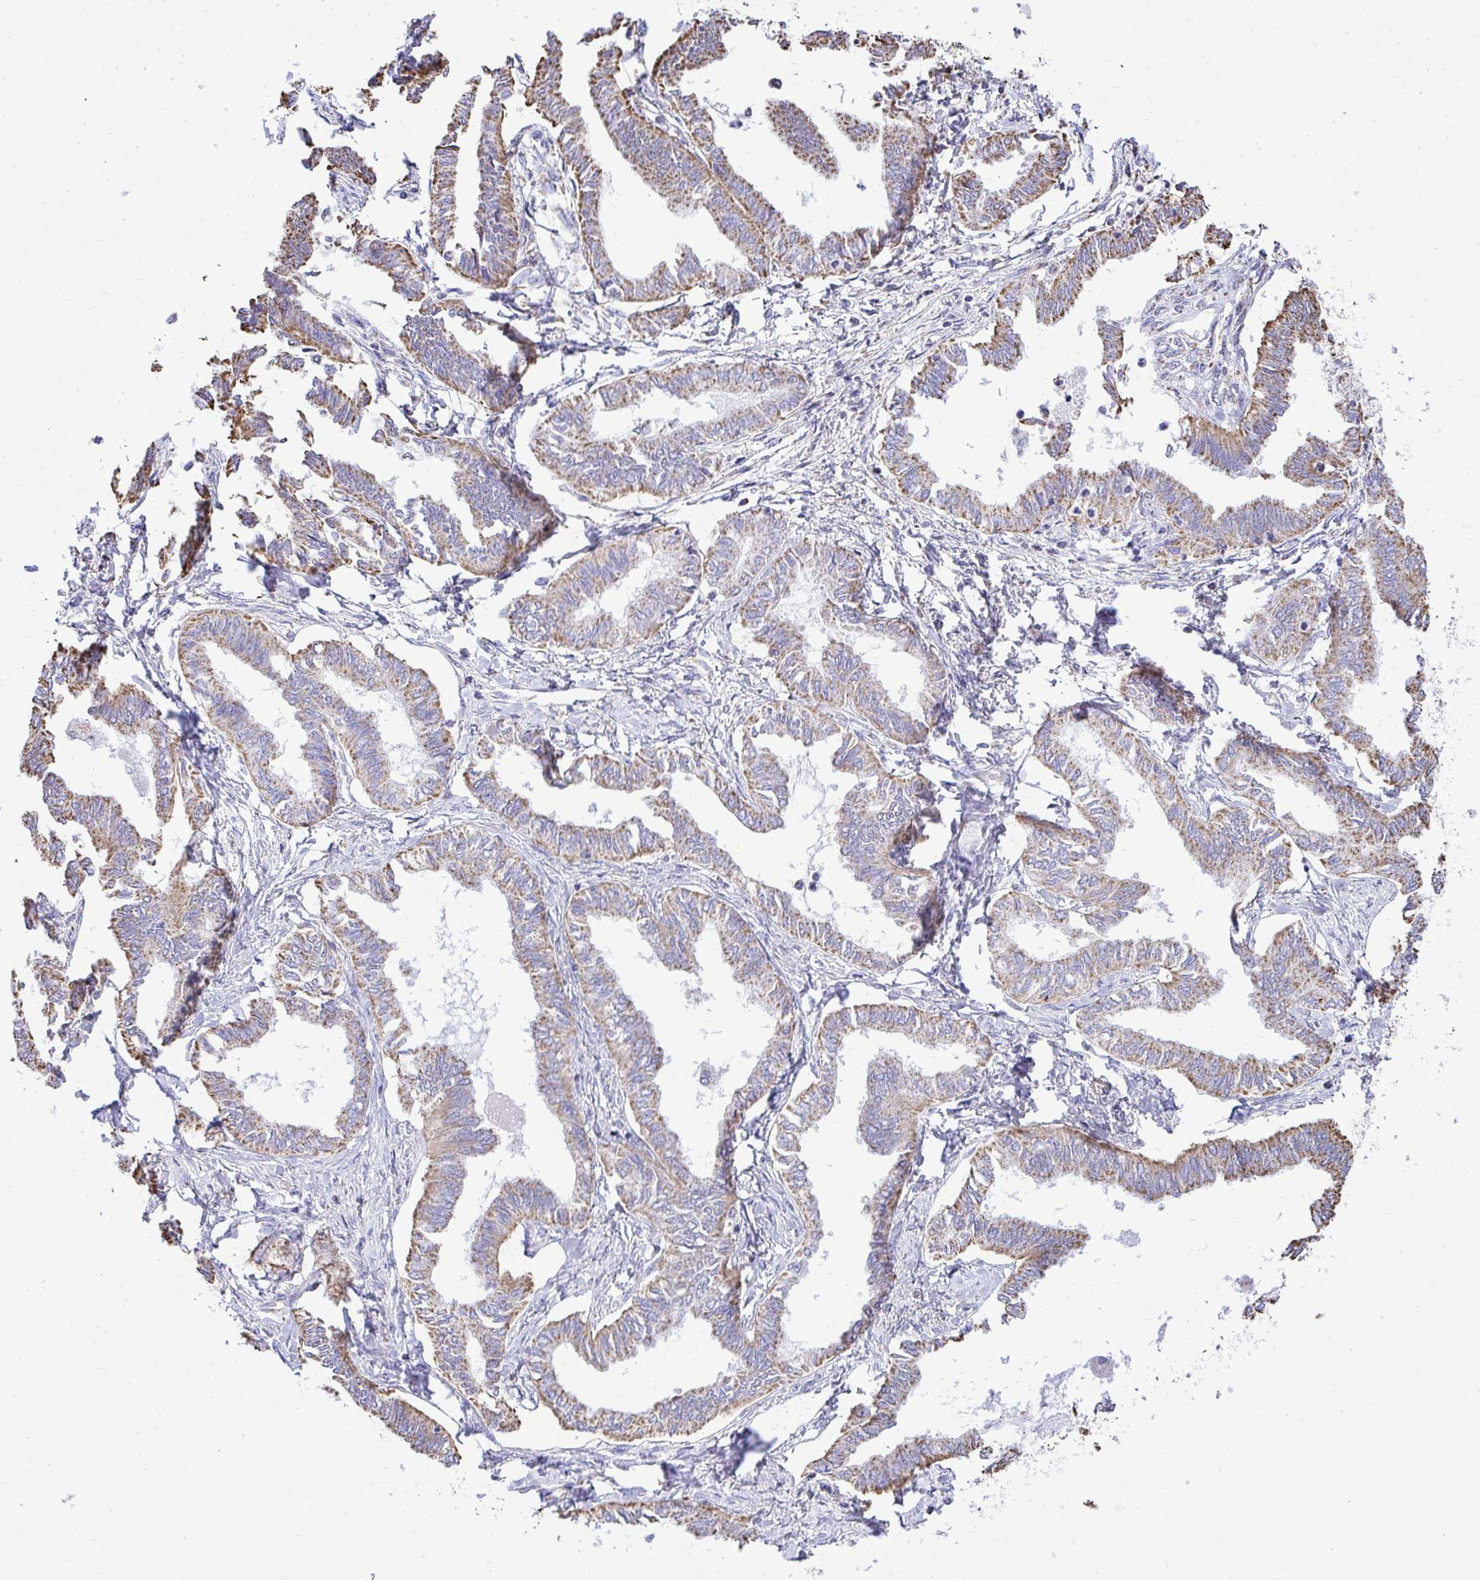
{"staining": {"intensity": "moderate", "quantity": "25%-75%", "location": "cytoplasmic/membranous"}, "tissue": "ovarian cancer", "cell_type": "Tumor cells", "image_type": "cancer", "snomed": [{"axis": "morphology", "description": "Carcinoma, endometroid"}, {"axis": "topography", "description": "Ovary"}], "caption": "DAB (3,3'-diaminobenzidine) immunohistochemical staining of human ovarian cancer reveals moderate cytoplasmic/membranous protein positivity in approximately 25%-75% of tumor cells. (brown staining indicates protein expression, while blue staining denotes nuclei).", "gene": "MPZL2", "patient": {"sex": "female", "age": 70}}